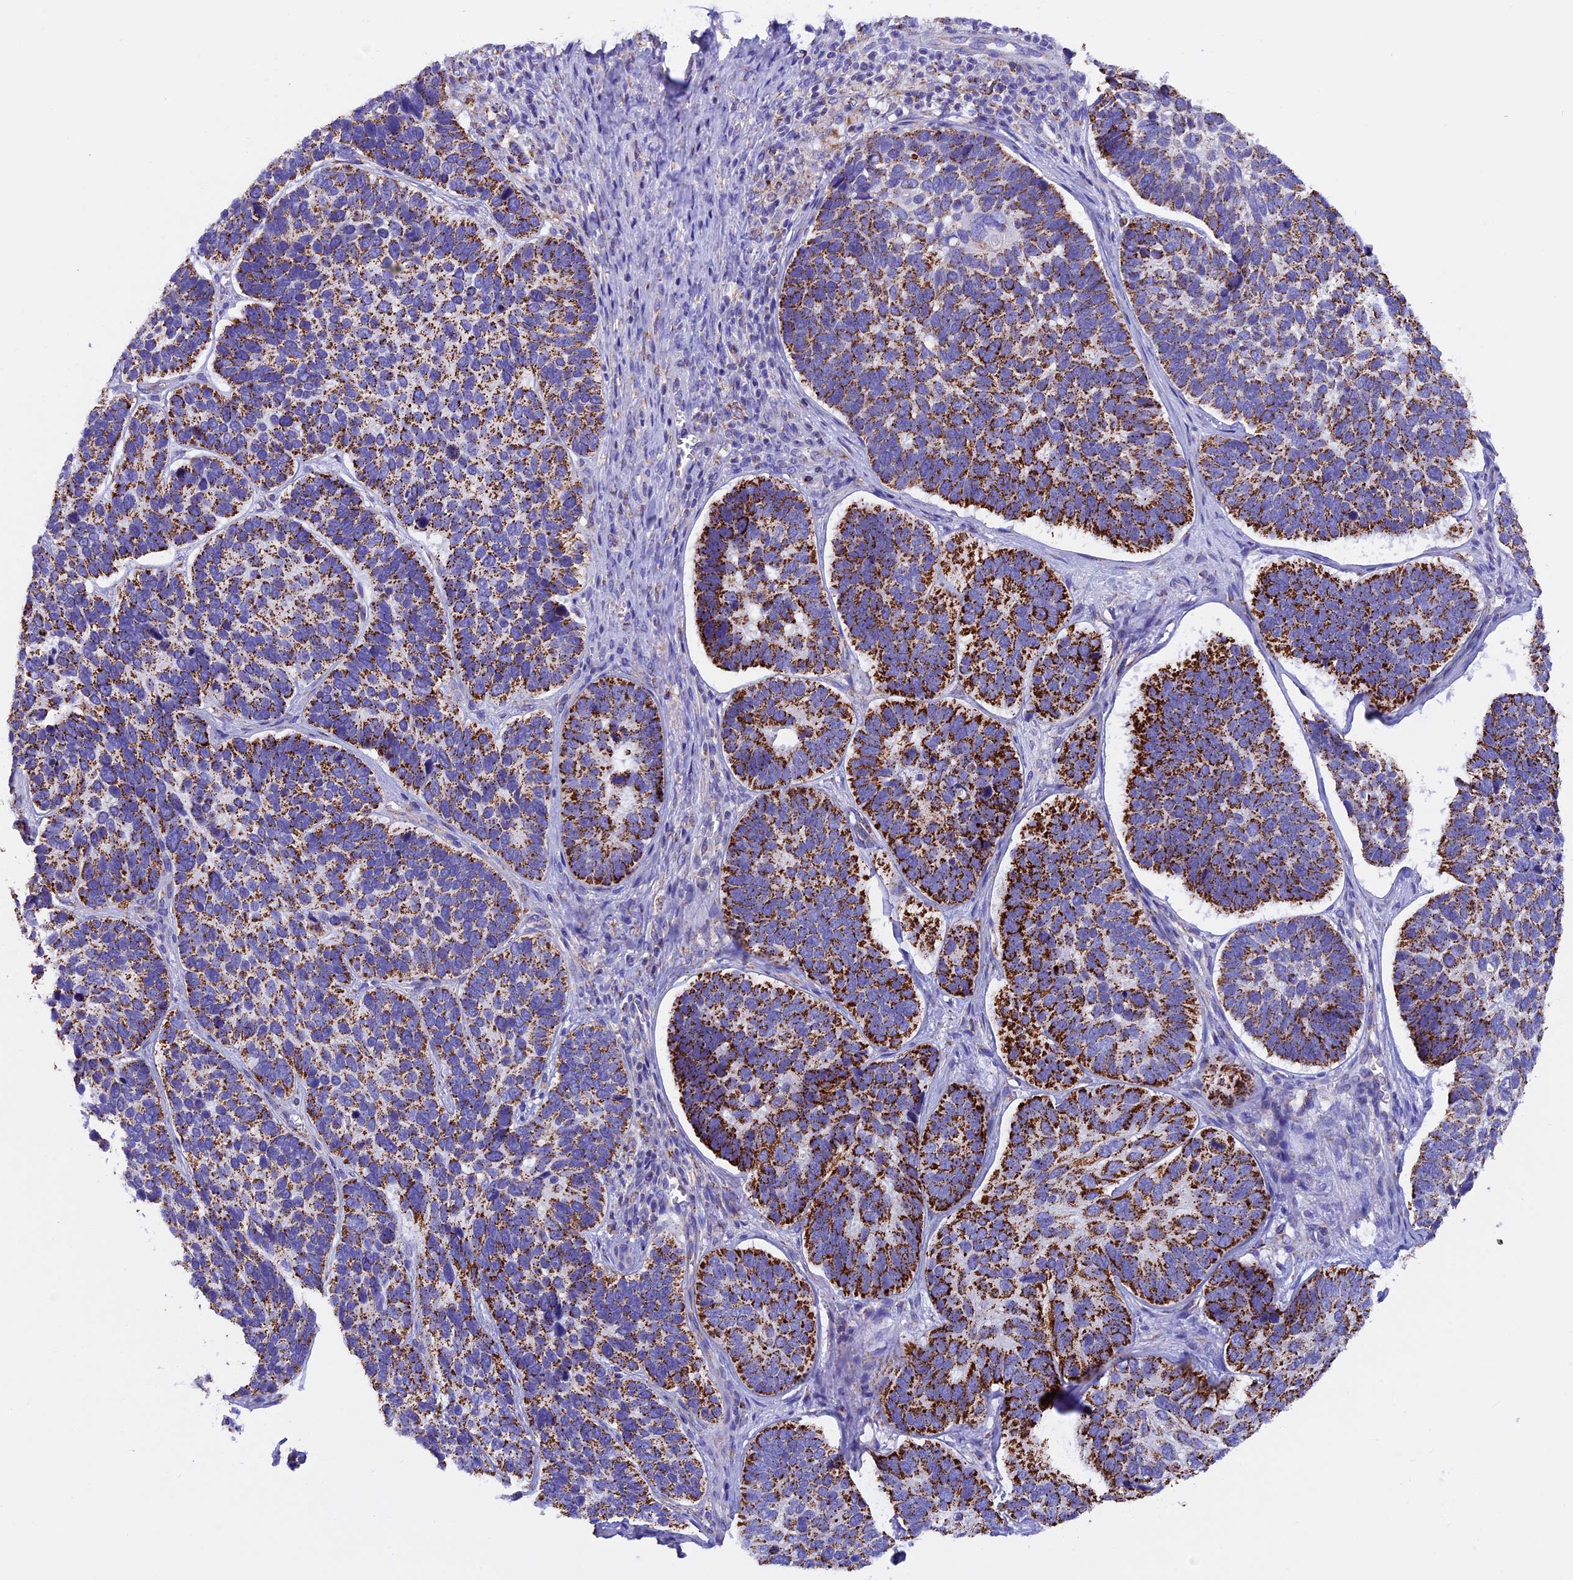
{"staining": {"intensity": "strong", "quantity": "25%-75%", "location": "cytoplasmic/membranous"}, "tissue": "skin cancer", "cell_type": "Tumor cells", "image_type": "cancer", "snomed": [{"axis": "morphology", "description": "Basal cell carcinoma"}, {"axis": "topography", "description": "Skin"}], "caption": "Strong cytoplasmic/membranous positivity is appreciated in about 25%-75% of tumor cells in skin cancer (basal cell carcinoma).", "gene": "SLC8B1", "patient": {"sex": "male", "age": 62}}